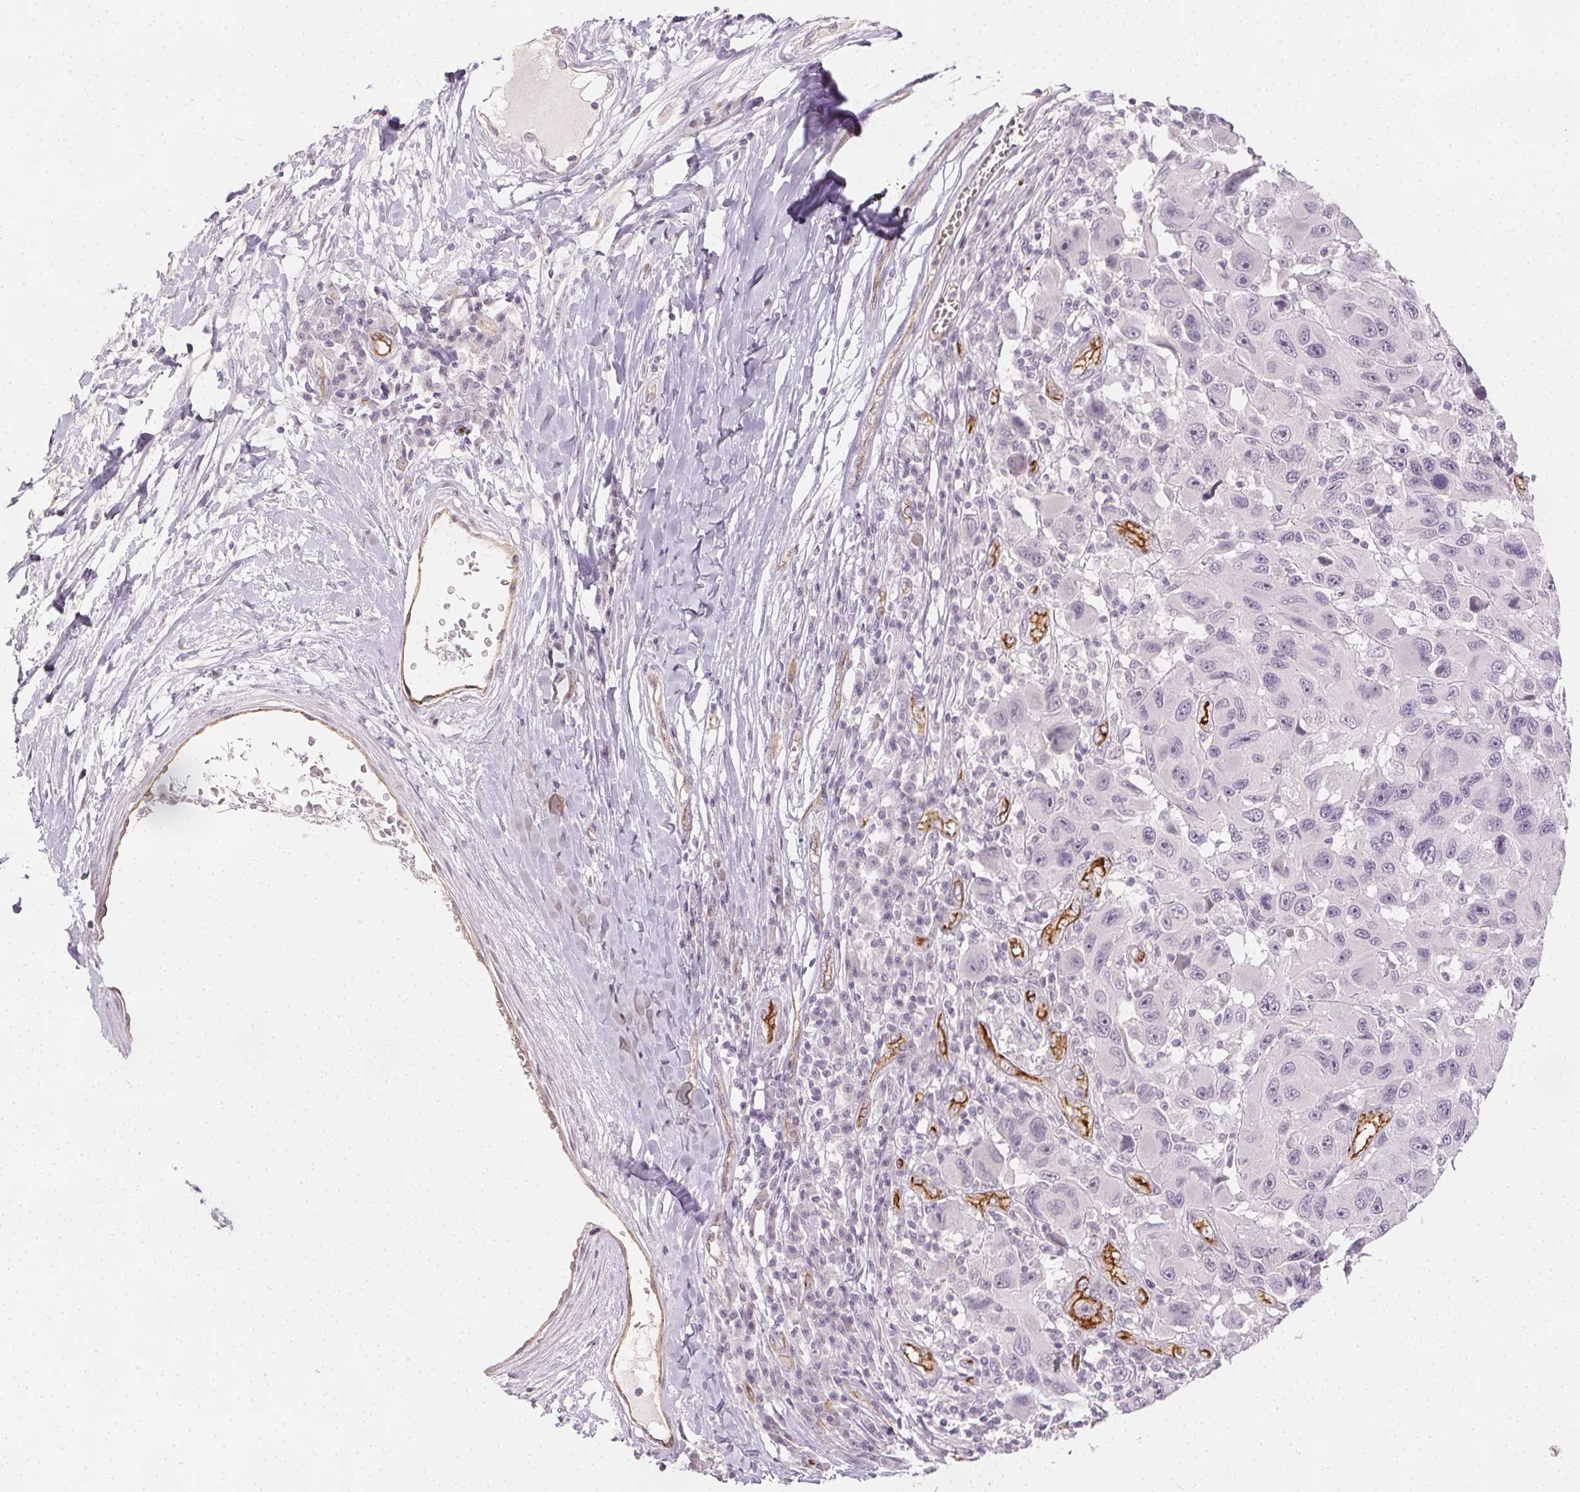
{"staining": {"intensity": "negative", "quantity": "none", "location": "none"}, "tissue": "melanoma", "cell_type": "Tumor cells", "image_type": "cancer", "snomed": [{"axis": "morphology", "description": "Malignant melanoma, NOS"}, {"axis": "topography", "description": "Skin"}], "caption": "The immunohistochemistry micrograph has no significant positivity in tumor cells of malignant melanoma tissue.", "gene": "PODXL", "patient": {"sex": "male", "age": 53}}